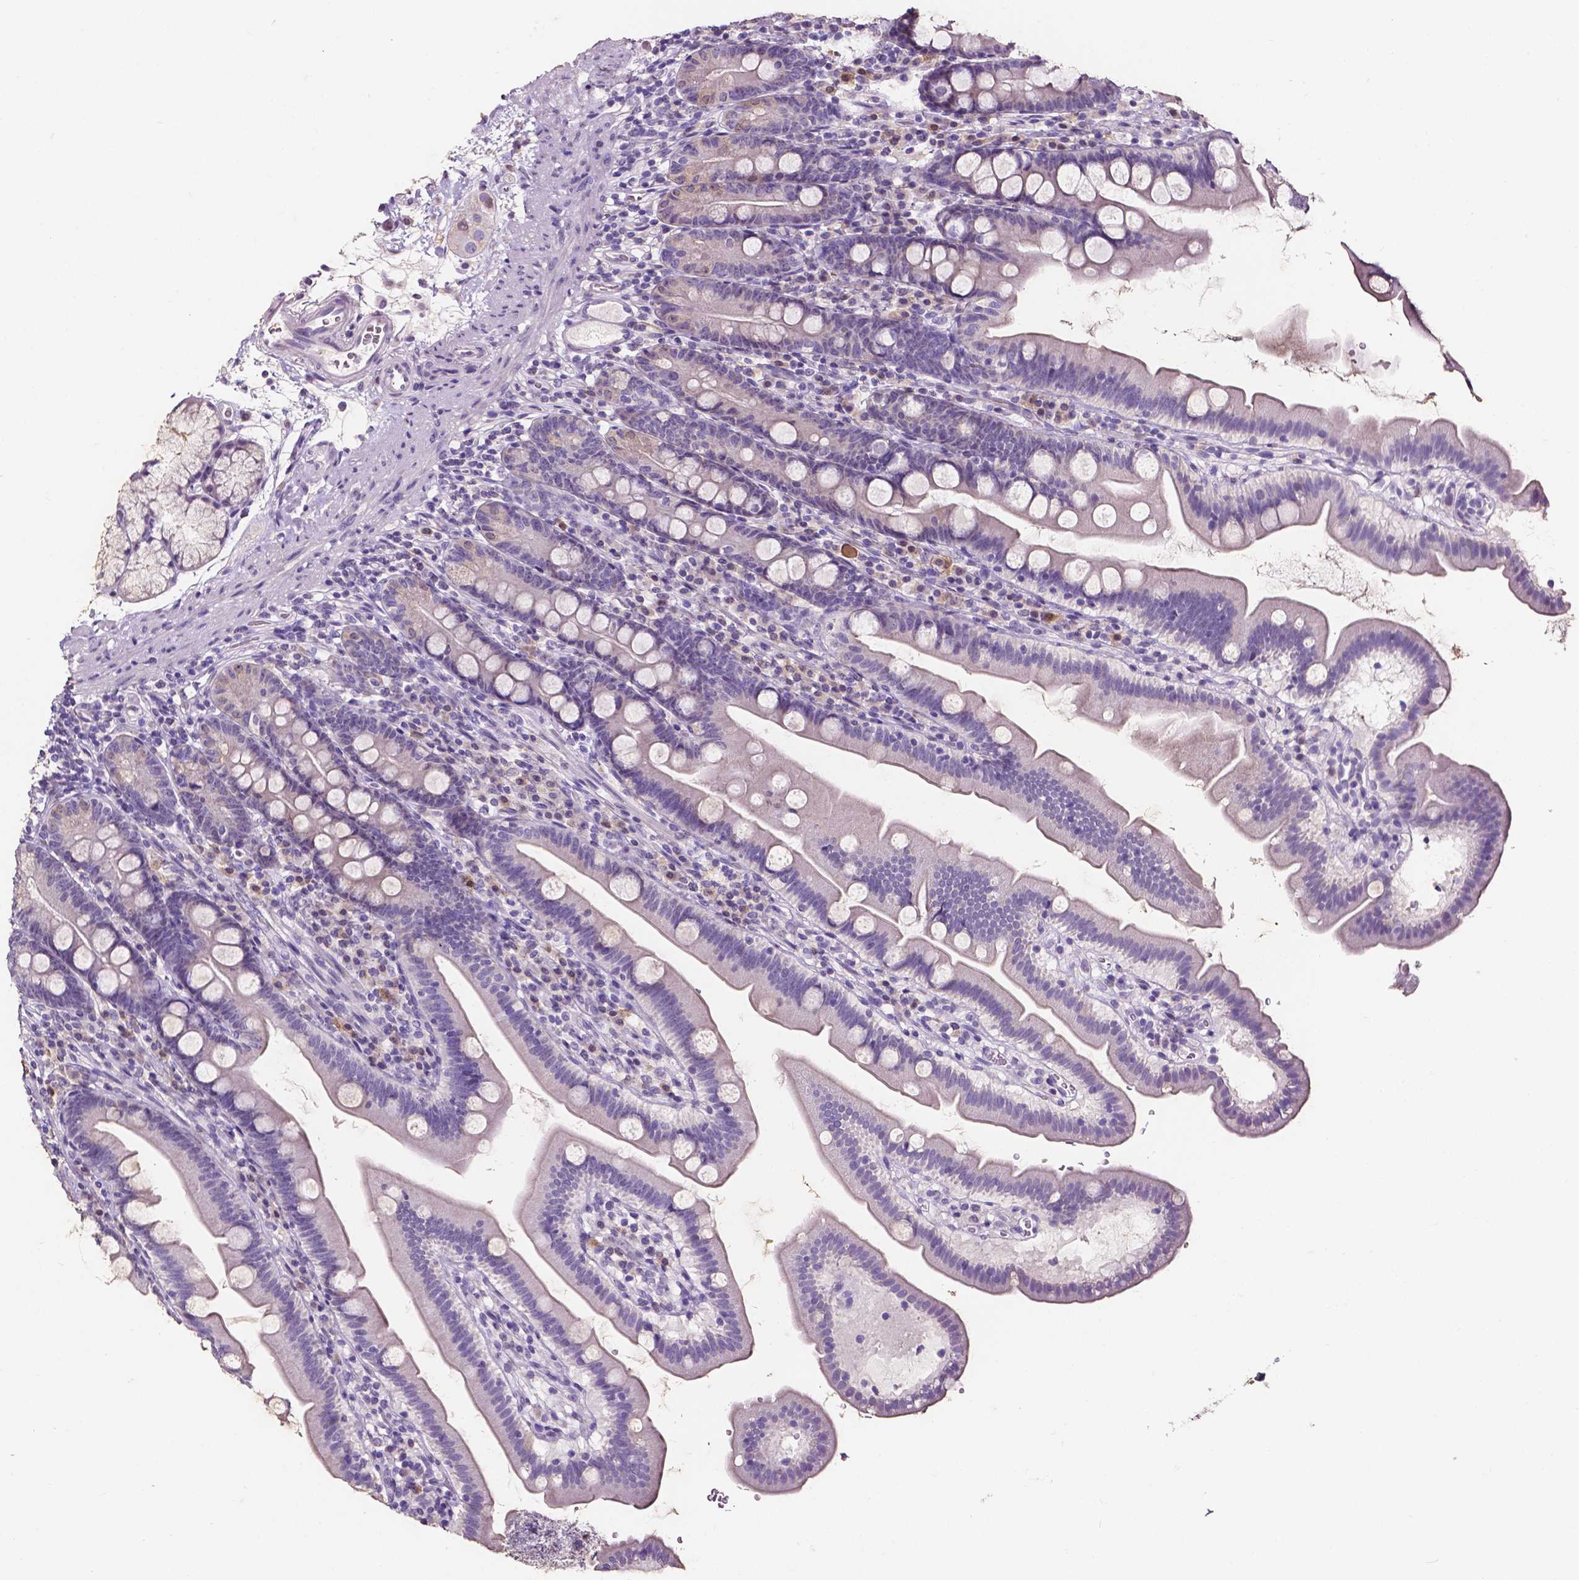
{"staining": {"intensity": "negative", "quantity": "none", "location": "none"}, "tissue": "duodenum", "cell_type": "Glandular cells", "image_type": "normal", "snomed": [{"axis": "morphology", "description": "Normal tissue, NOS"}, {"axis": "topography", "description": "Duodenum"}], "caption": "This is a photomicrograph of immunohistochemistry staining of unremarkable duodenum, which shows no expression in glandular cells.", "gene": "PSAT1", "patient": {"sex": "female", "age": 67}}